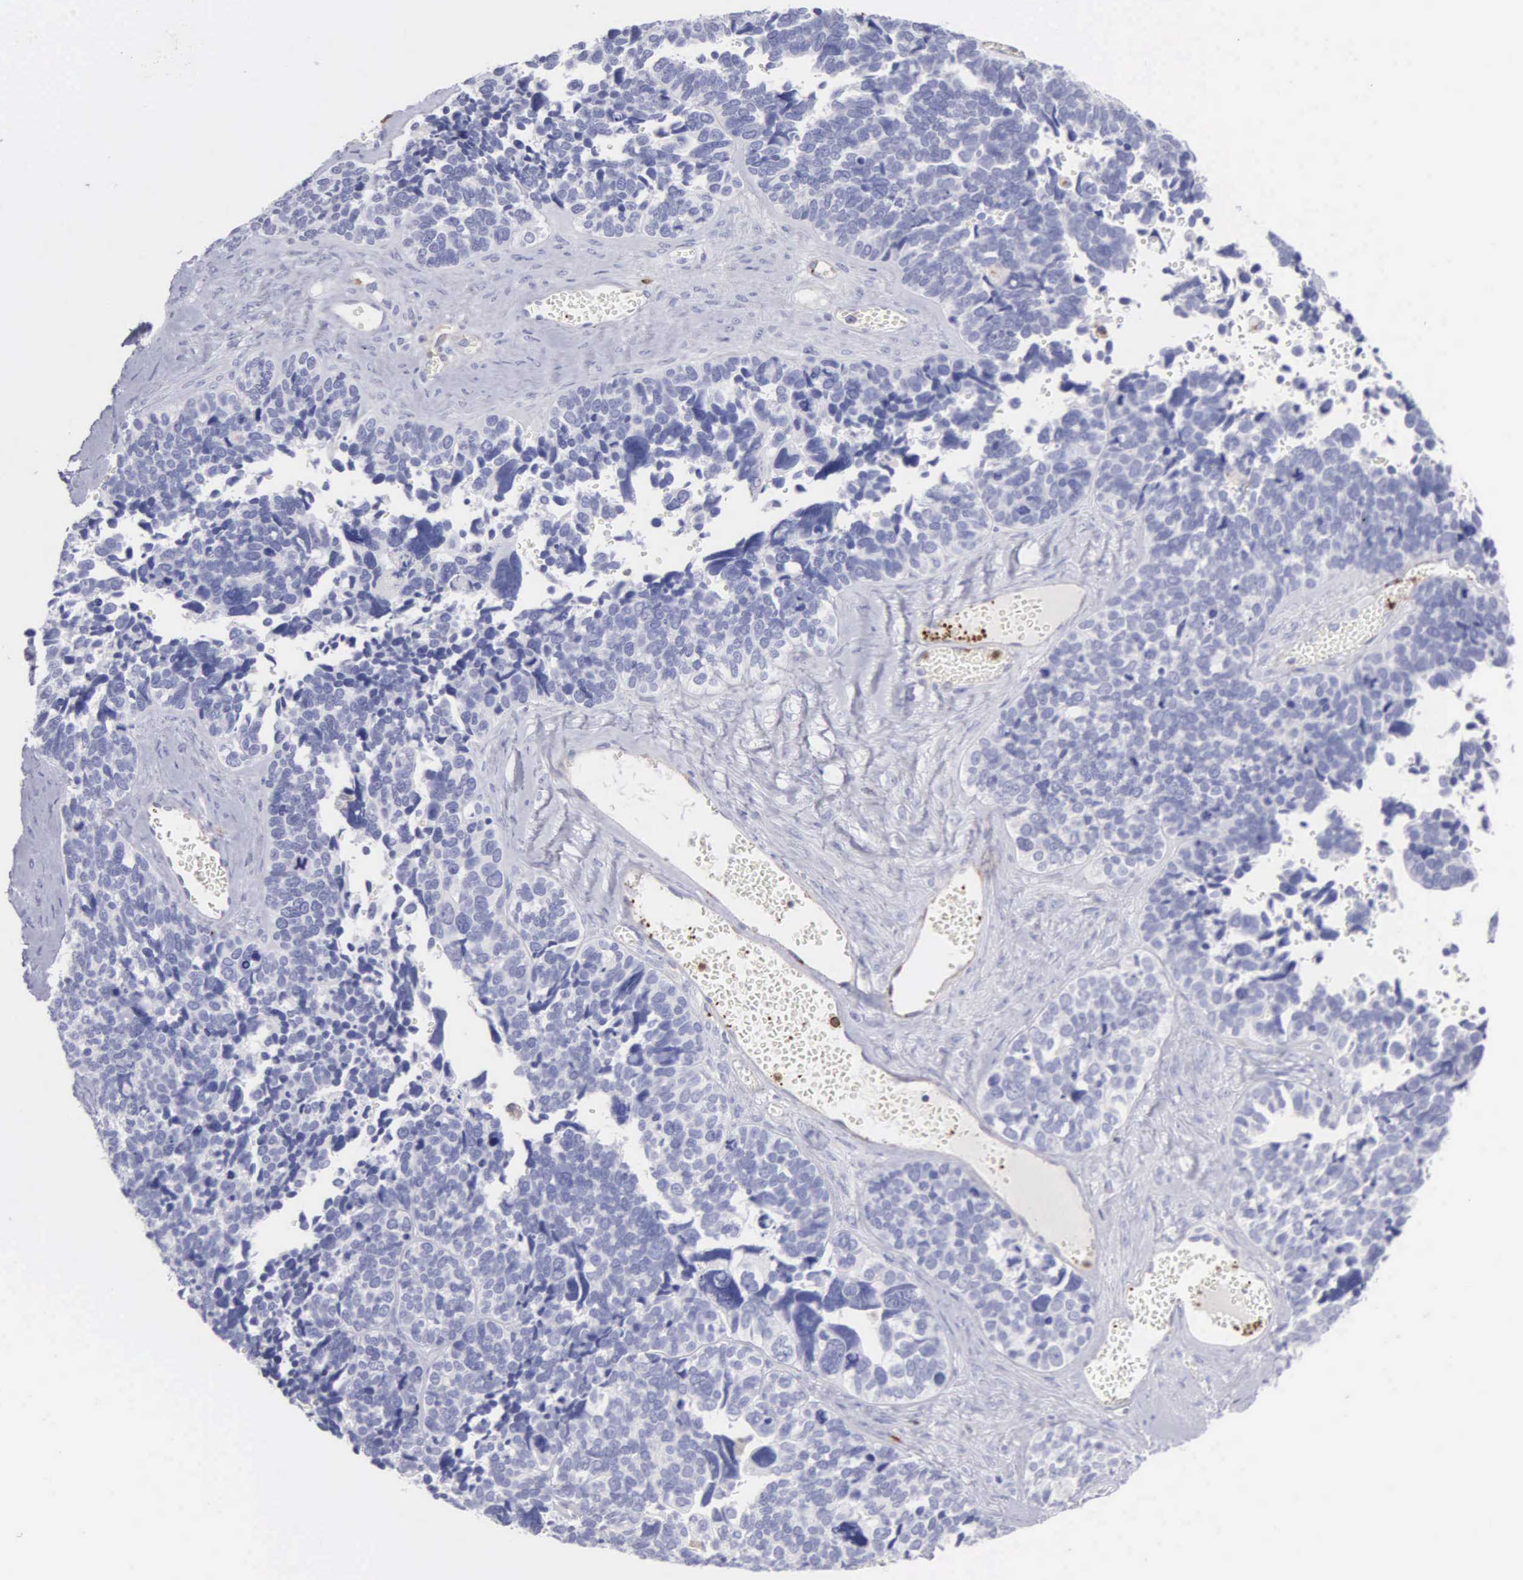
{"staining": {"intensity": "negative", "quantity": "none", "location": "none"}, "tissue": "ovarian cancer", "cell_type": "Tumor cells", "image_type": "cancer", "snomed": [{"axis": "morphology", "description": "Cystadenocarcinoma, serous, NOS"}, {"axis": "topography", "description": "Ovary"}], "caption": "Immunohistochemical staining of human ovarian serous cystadenocarcinoma demonstrates no significant staining in tumor cells.", "gene": "SRGN", "patient": {"sex": "female", "age": 77}}